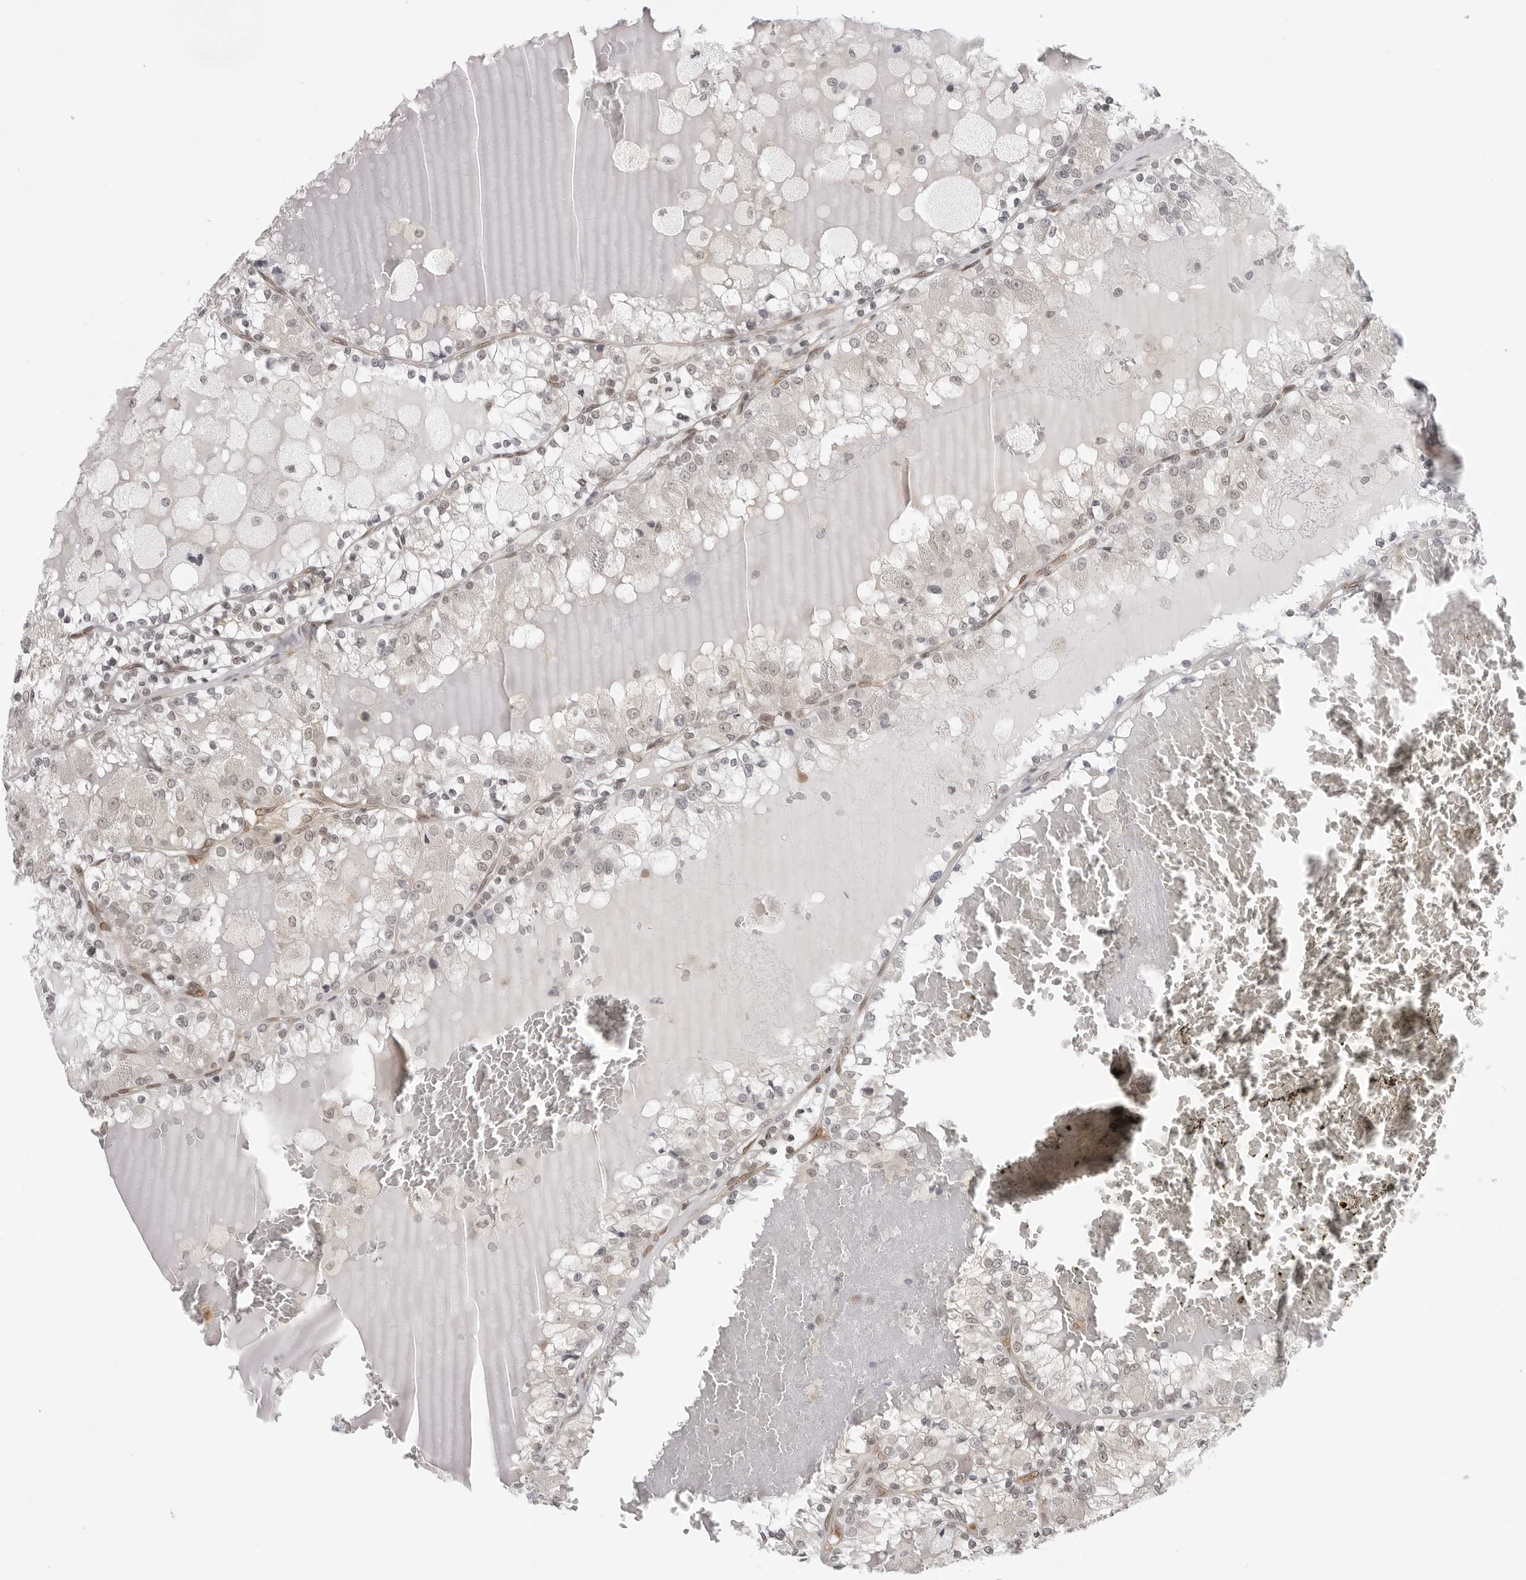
{"staining": {"intensity": "negative", "quantity": "none", "location": "none"}, "tissue": "renal cancer", "cell_type": "Tumor cells", "image_type": "cancer", "snomed": [{"axis": "morphology", "description": "Adenocarcinoma, NOS"}, {"axis": "topography", "description": "Kidney"}], "caption": "An image of human renal cancer is negative for staining in tumor cells. (DAB immunohistochemistry (IHC) visualized using brightfield microscopy, high magnification).", "gene": "CASP7", "patient": {"sex": "female", "age": 56}}